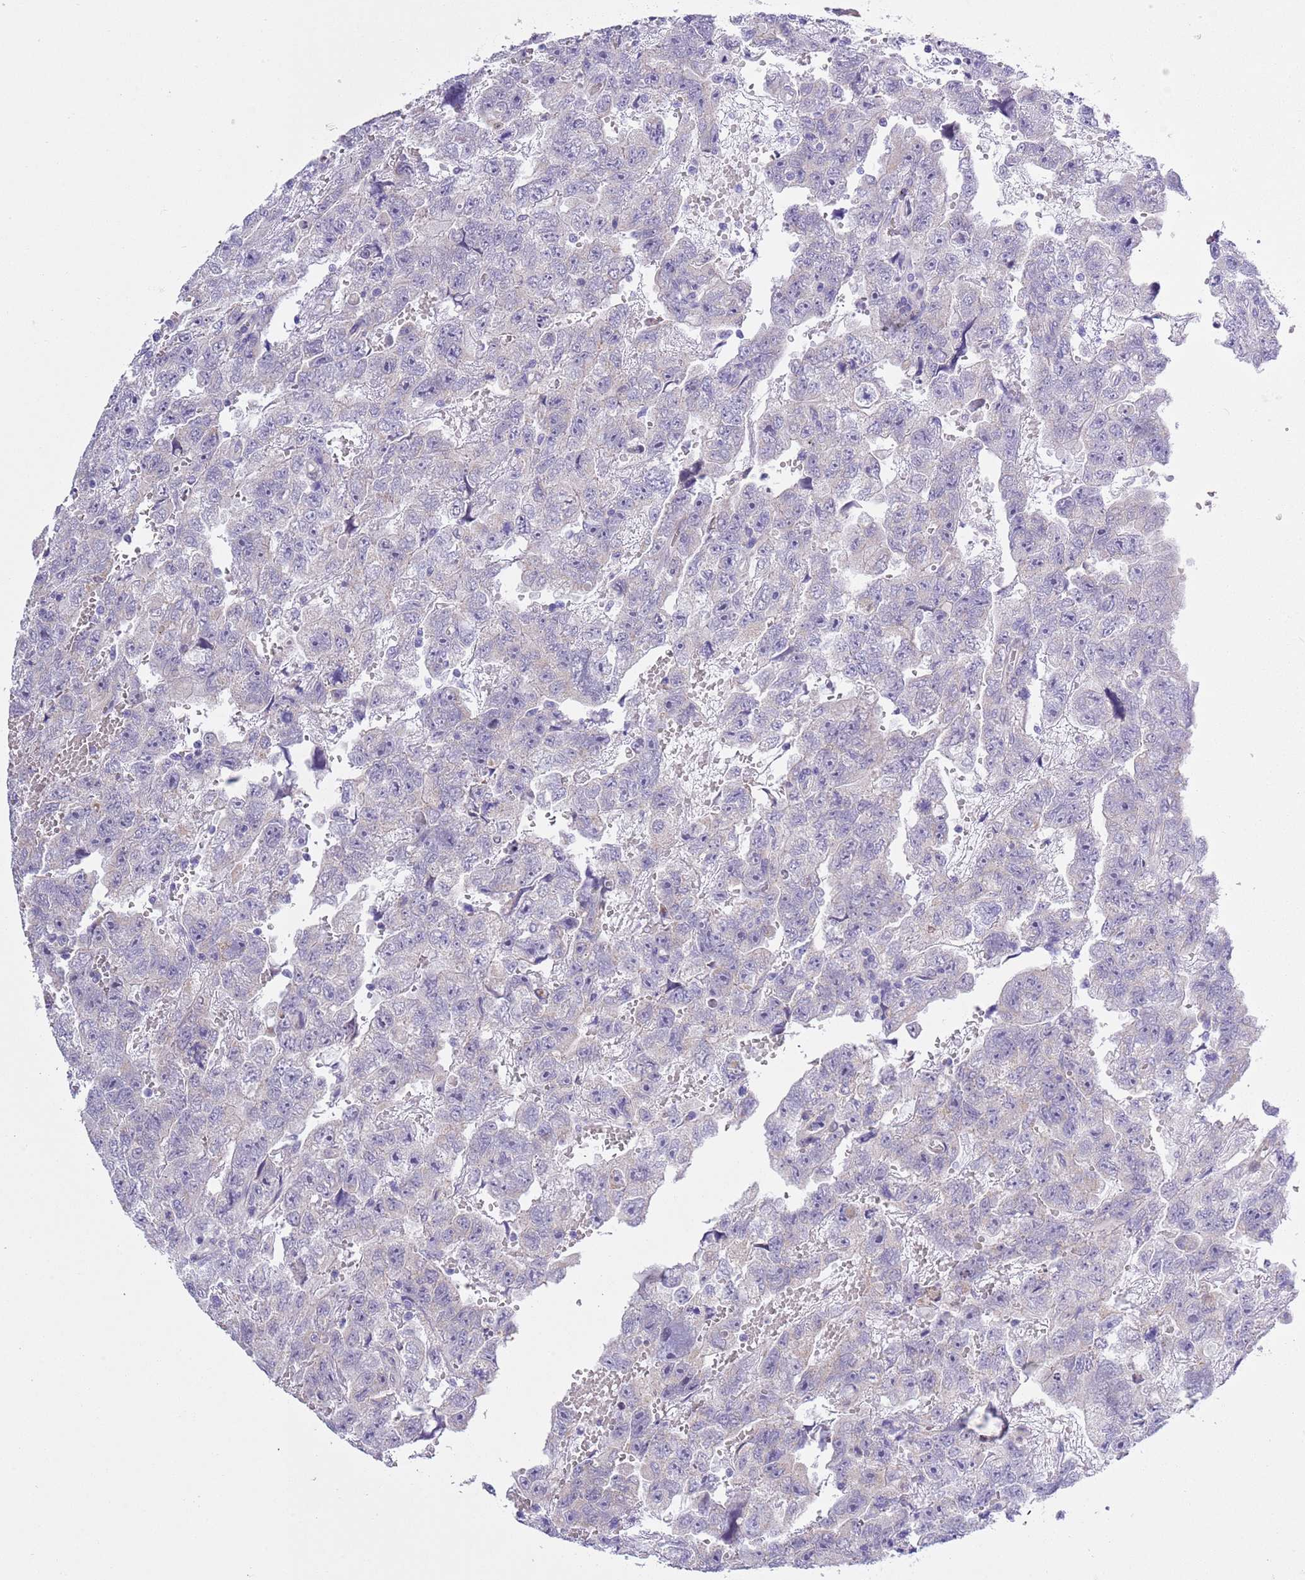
{"staining": {"intensity": "negative", "quantity": "none", "location": "none"}, "tissue": "testis cancer", "cell_type": "Tumor cells", "image_type": "cancer", "snomed": [{"axis": "morphology", "description": "Carcinoma, Embryonal, NOS"}, {"axis": "topography", "description": "Testis"}], "caption": "High magnification brightfield microscopy of testis cancer (embryonal carcinoma) stained with DAB (brown) and counterstained with hematoxylin (blue): tumor cells show no significant staining. (Brightfield microscopy of DAB immunohistochemistry at high magnification).", "gene": "NET1", "patient": {"sex": "male", "age": 45}}